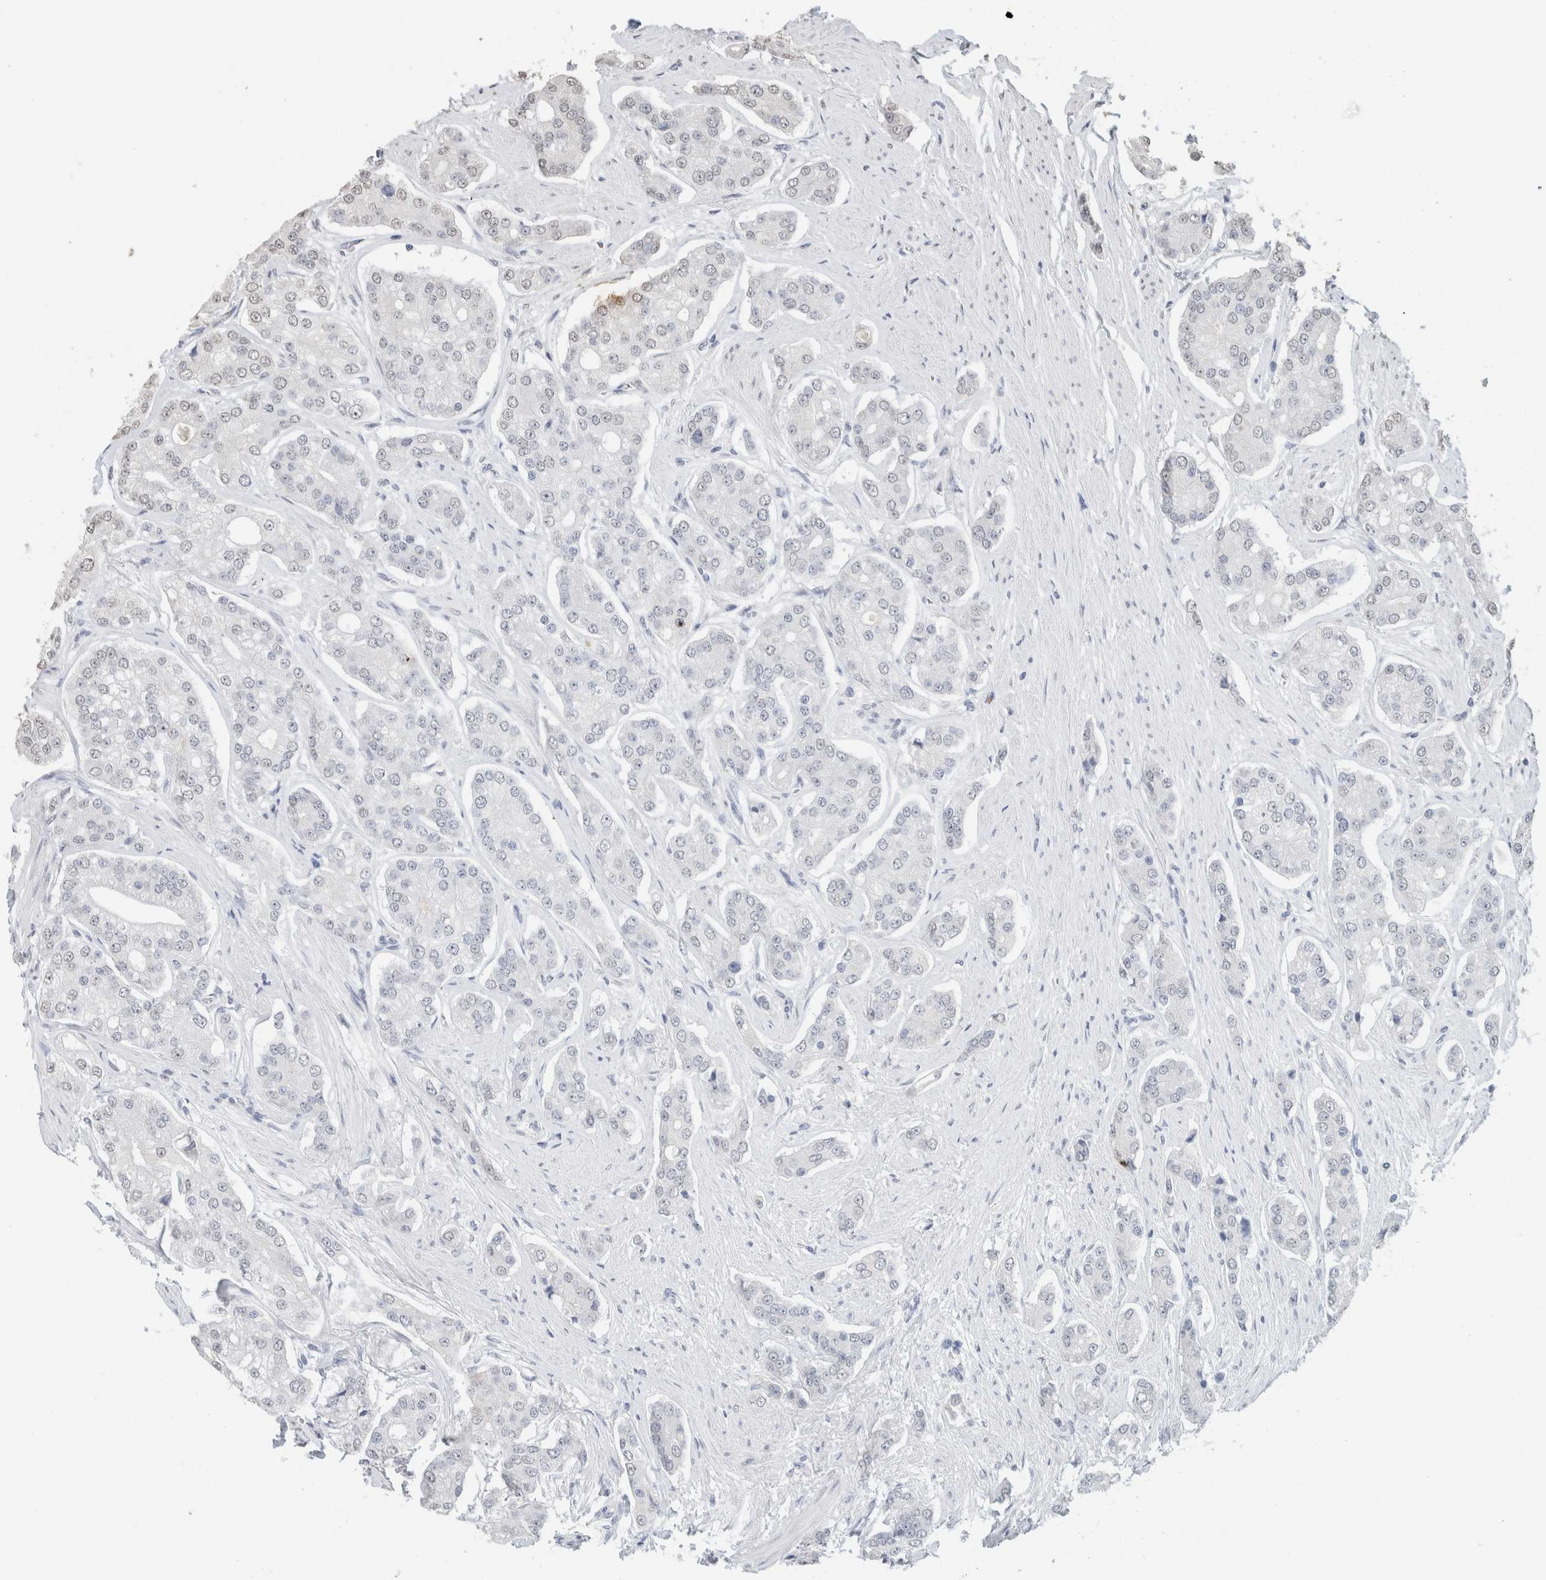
{"staining": {"intensity": "negative", "quantity": "none", "location": "none"}, "tissue": "prostate cancer", "cell_type": "Tumor cells", "image_type": "cancer", "snomed": [{"axis": "morphology", "description": "Adenocarcinoma, High grade"}, {"axis": "topography", "description": "Prostate"}], "caption": "Immunohistochemical staining of high-grade adenocarcinoma (prostate) shows no significant staining in tumor cells.", "gene": "CD80", "patient": {"sex": "male", "age": 71}}